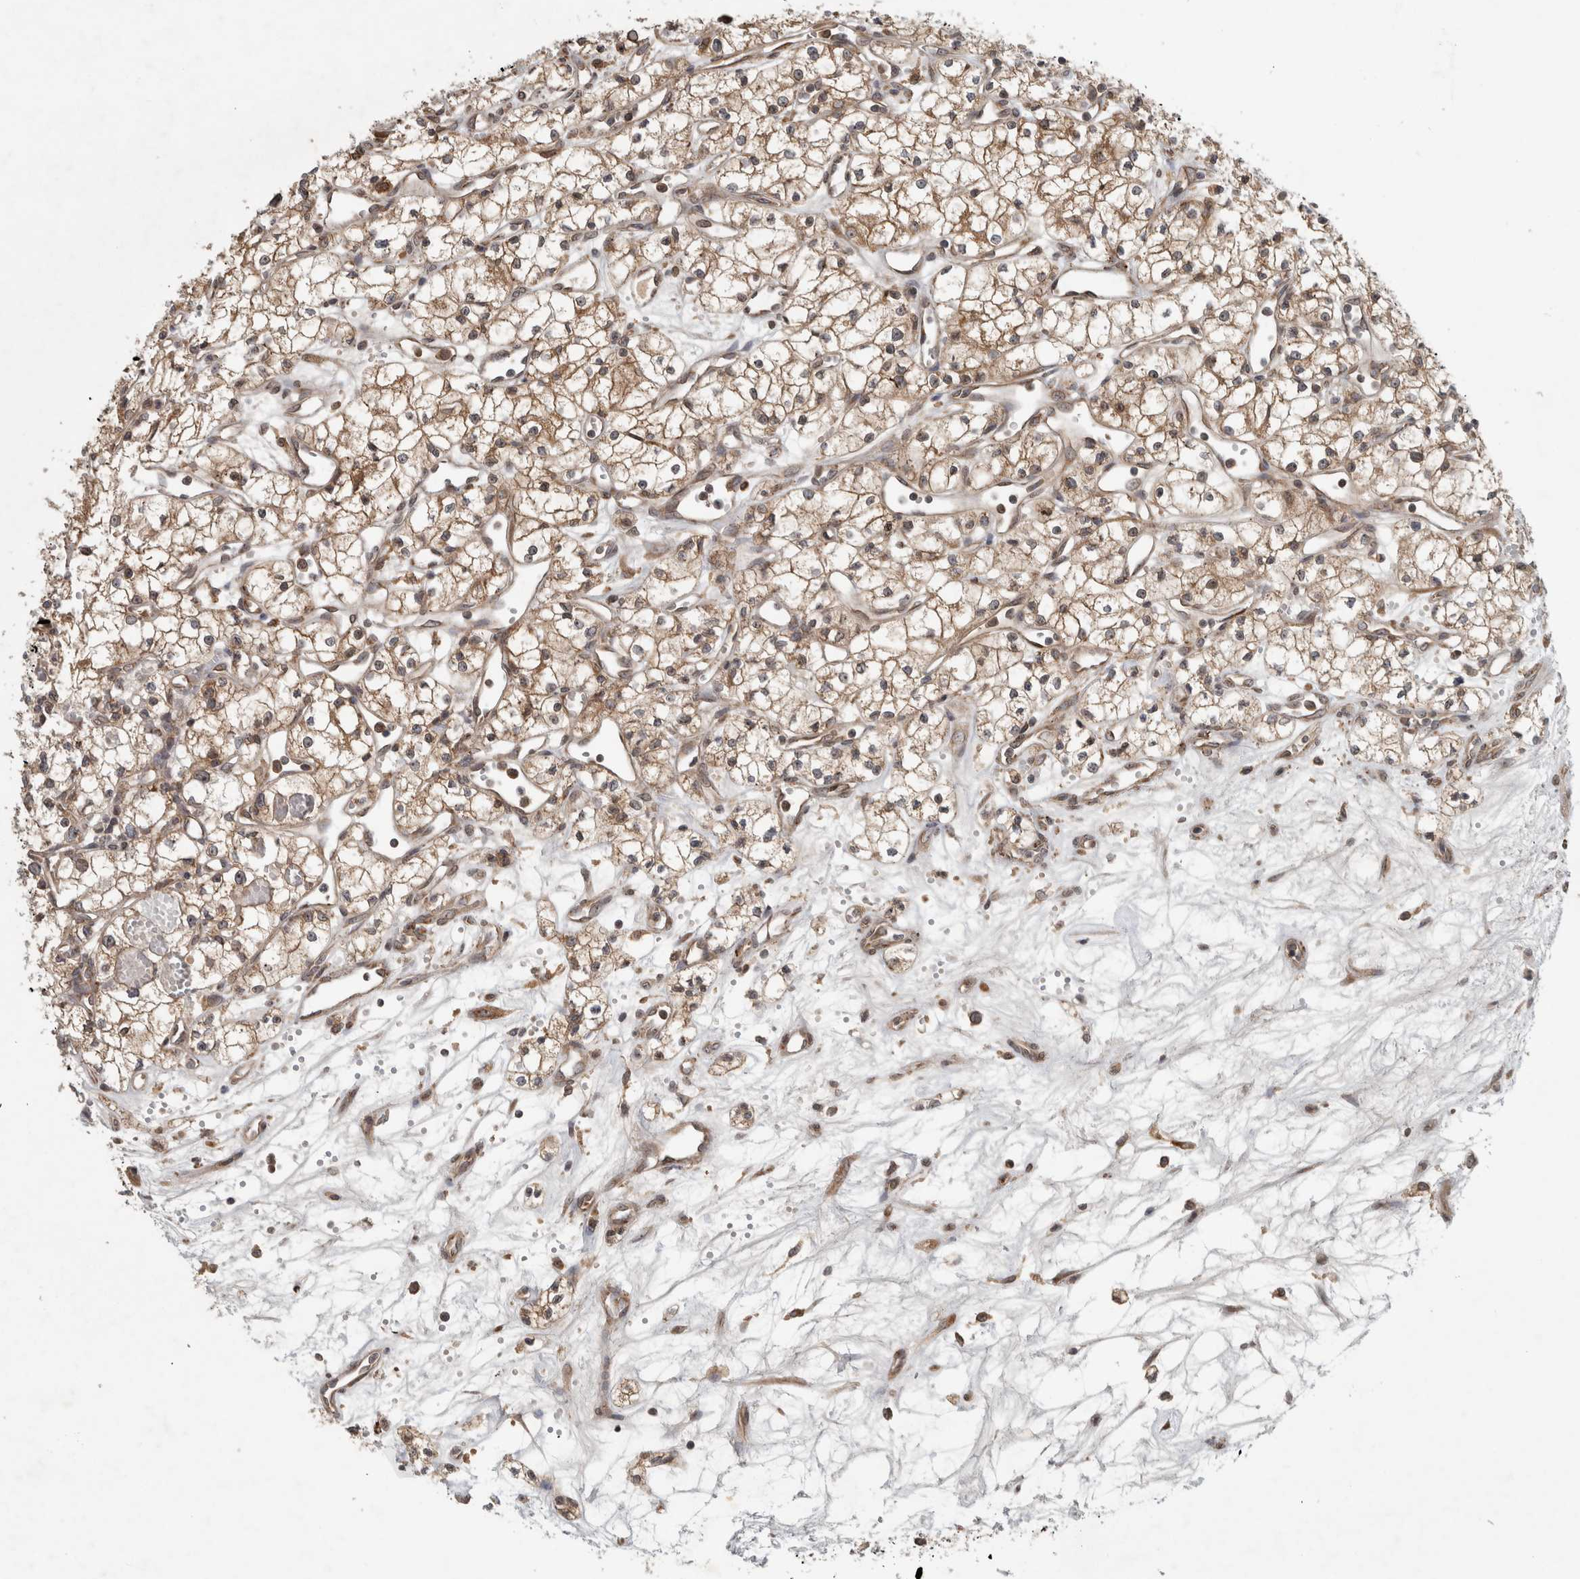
{"staining": {"intensity": "moderate", "quantity": ">75%", "location": "cytoplasmic/membranous"}, "tissue": "renal cancer", "cell_type": "Tumor cells", "image_type": "cancer", "snomed": [{"axis": "morphology", "description": "Adenocarcinoma, NOS"}, {"axis": "topography", "description": "Kidney"}], "caption": "Human renal cancer (adenocarcinoma) stained with a protein marker shows moderate staining in tumor cells.", "gene": "GPR137B", "patient": {"sex": "male", "age": 59}}